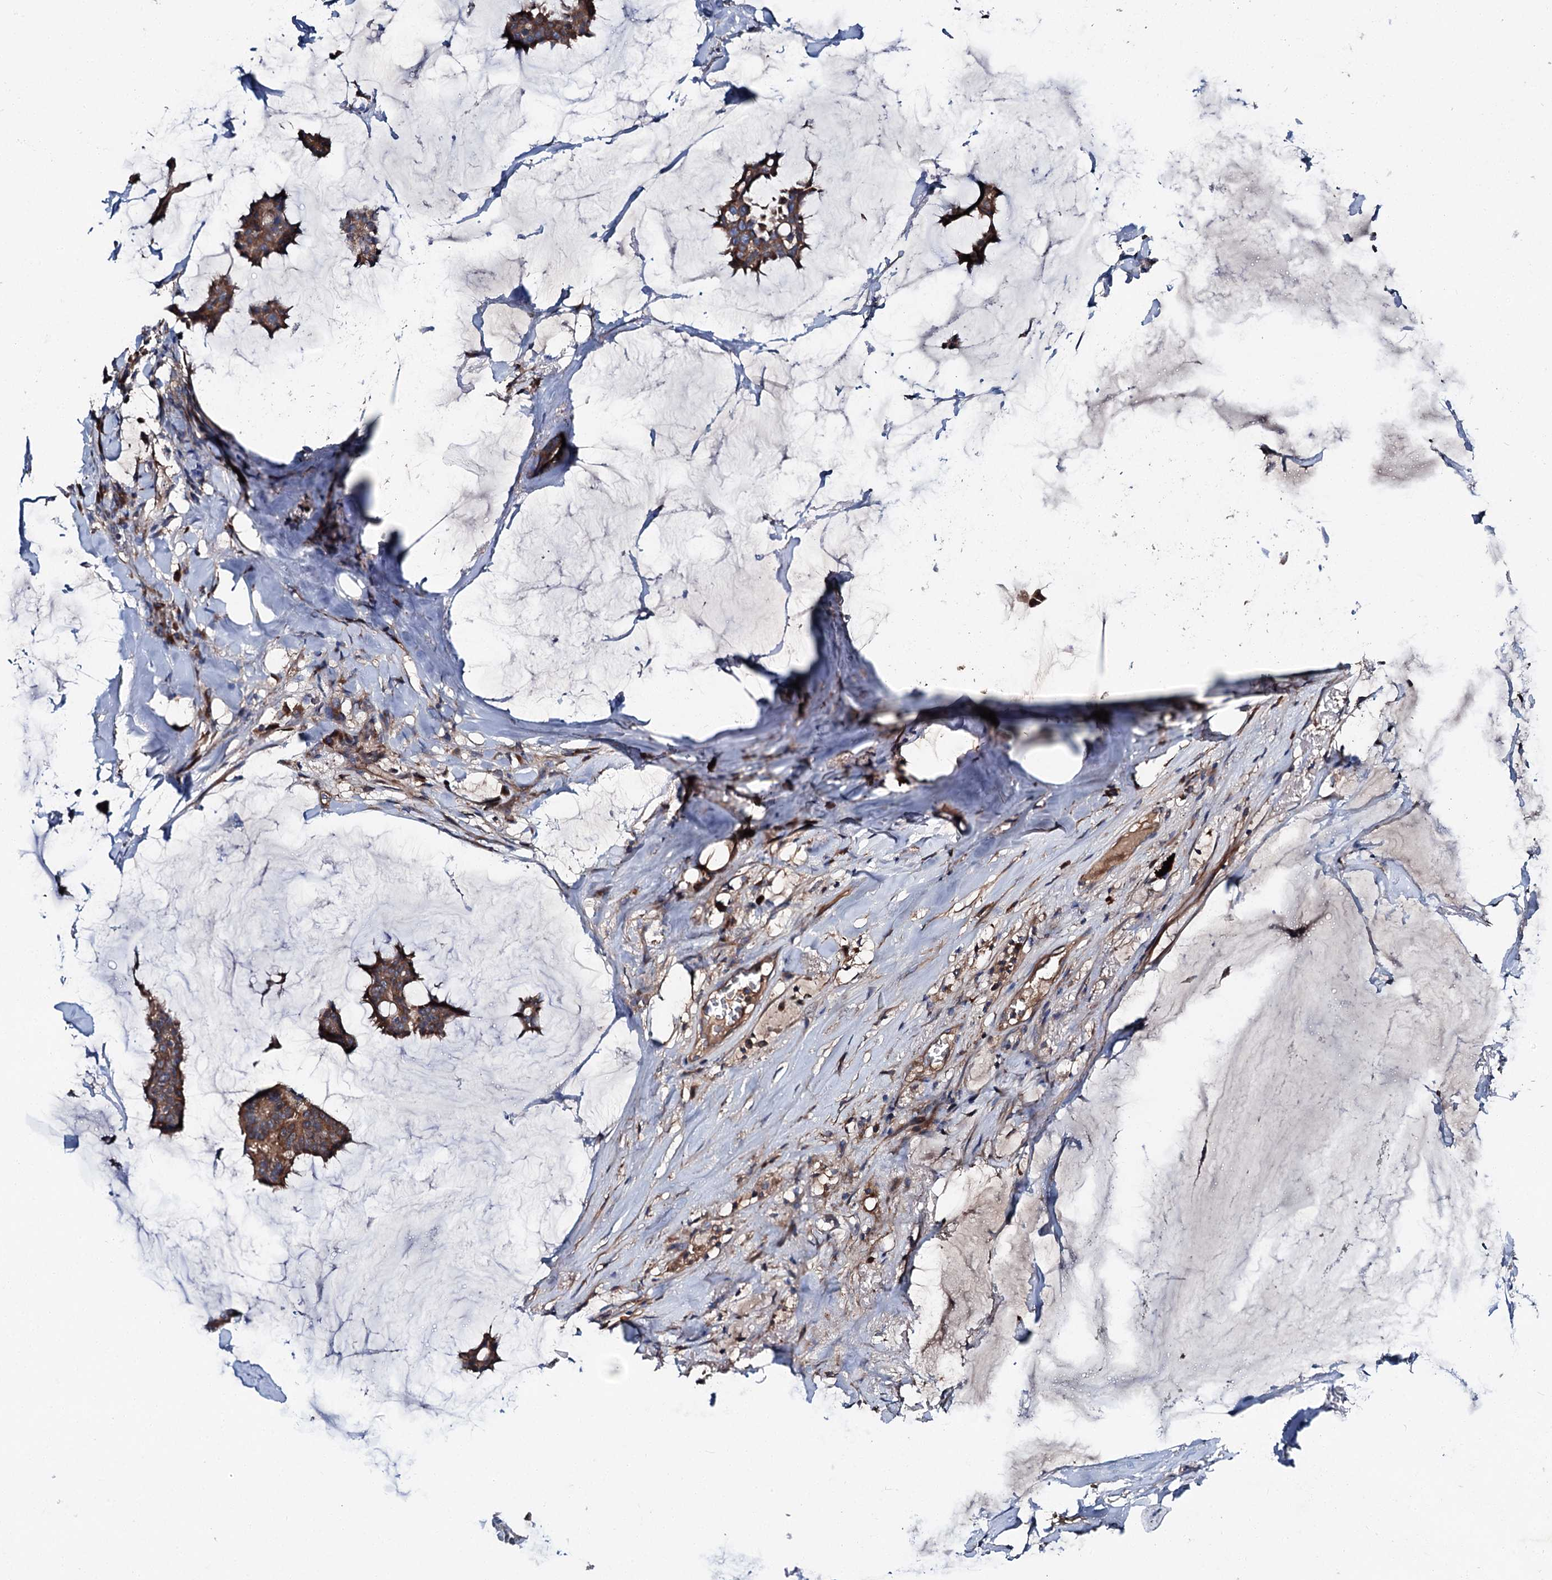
{"staining": {"intensity": "moderate", "quantity": ">75%", "location": "cytoplasmic/membranous"}, "tissue": "breast cancer", "cell_type": "Tumor cells", "image_type": "cancer", "snomed": [{"axis": "morphology", "description": "Duct carcinoma"}, {"axis": "topography", "description": "Breast"}], "caption": "Immunohistochemical staining of breast intraductal carcinoma exhibits moderate cytoplasmic/membranous protein staining in approximately >75% of tumor cells.", "gene": "SLC22A25", "patient": {"sex": "female", "age": 93}}